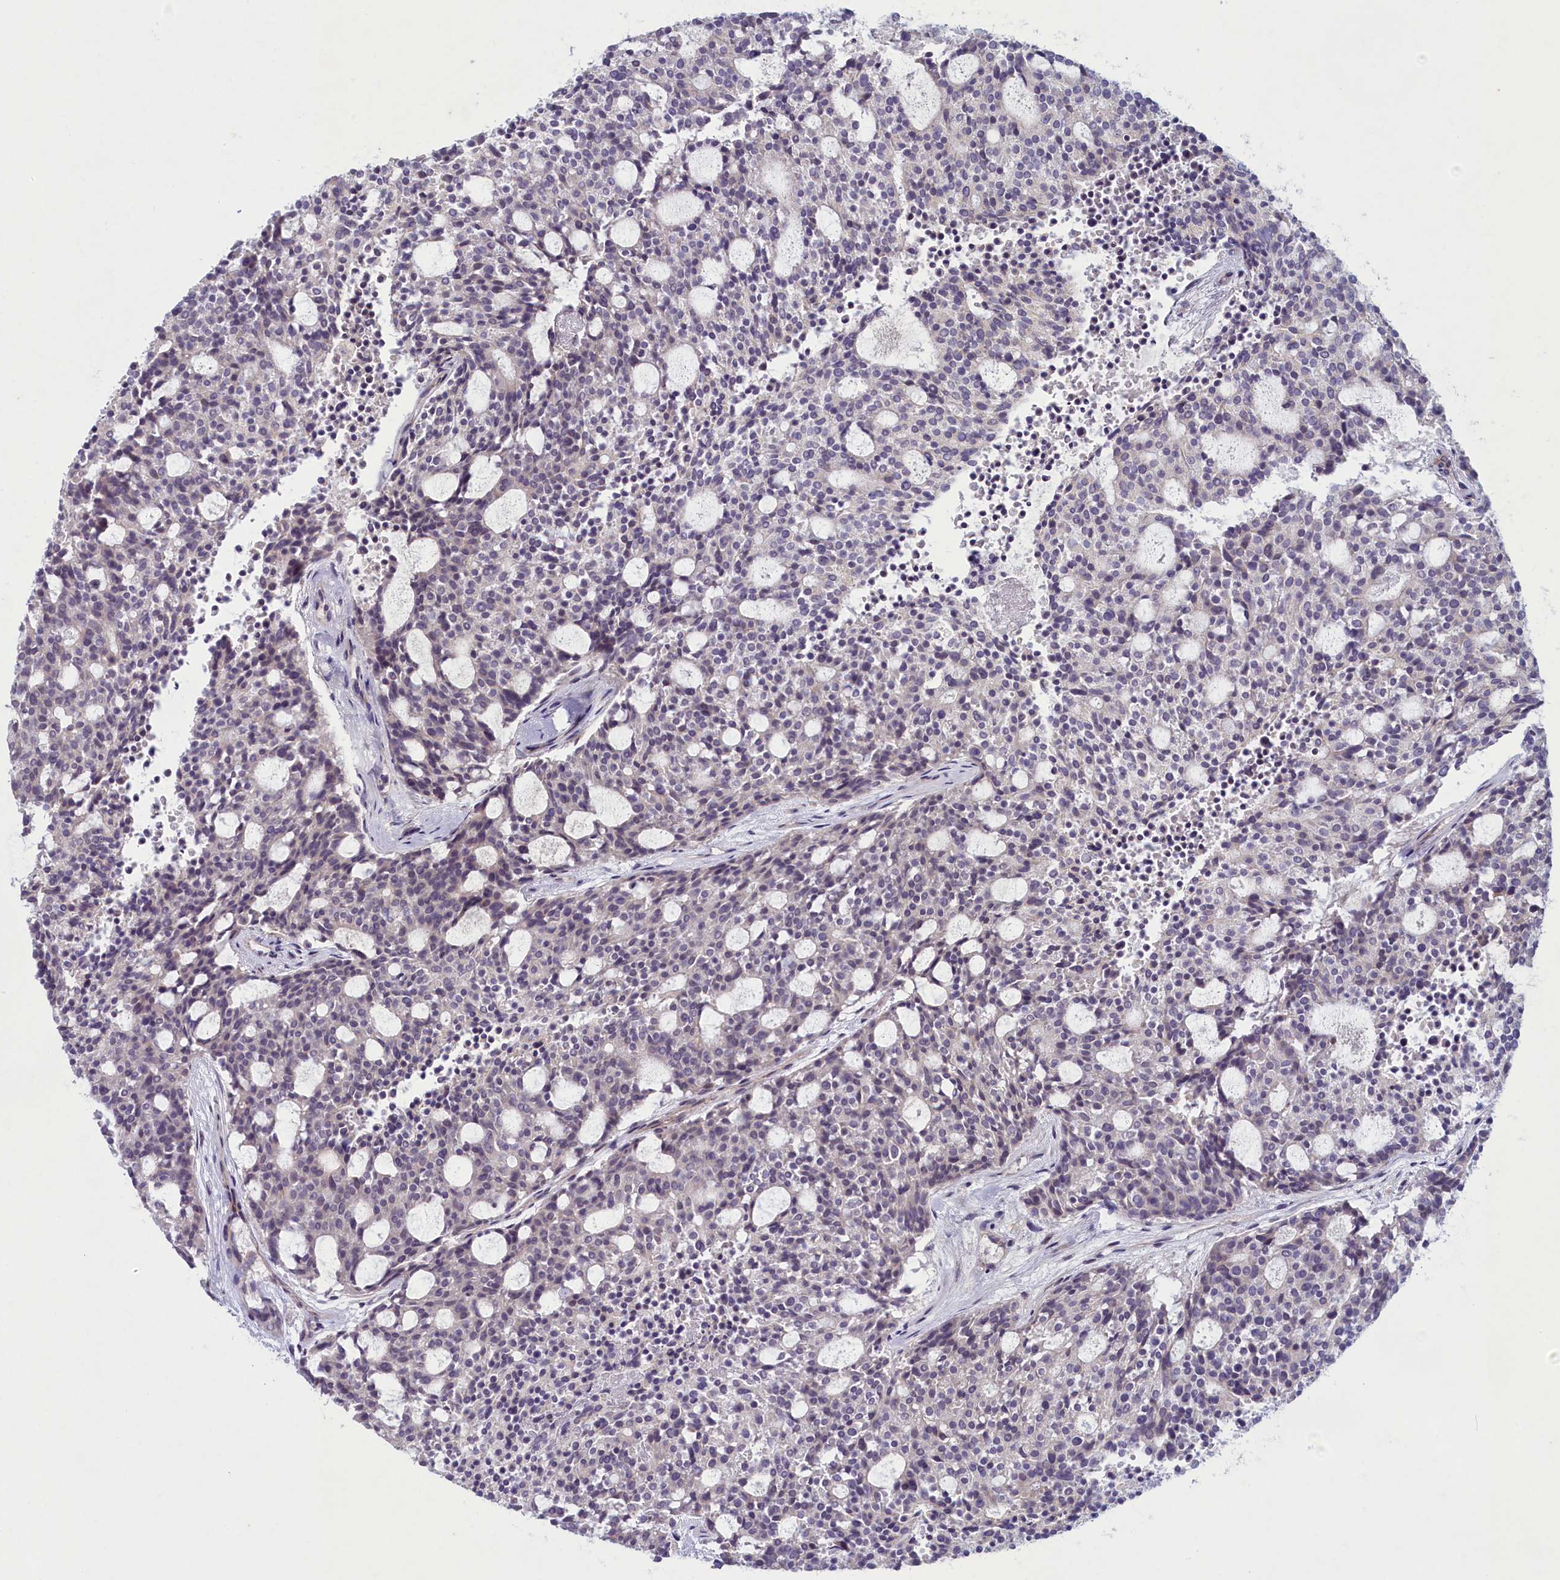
{"staining": {"intensity": "negative", "quantity": "none", "location": "none"}, "tissue": "carcinoid", "cell_type": "Tumor cells", "image_type": "cancer", "snomed": [{"axis": "morphology", "description": "Carcinoid, malignant, NOS"}, {"axis": "topography", "description": "Pancreas"}], "caption": "Immunohistochemistry micrograph of neoplastic tissue: carcinoid stained with DAB (3,3'-diaminobenzidine) demonstrates no significant protein staining in tumor cells.", "gene": "PLEKHG6", "patient": {"sex": "female", "age": 54}}